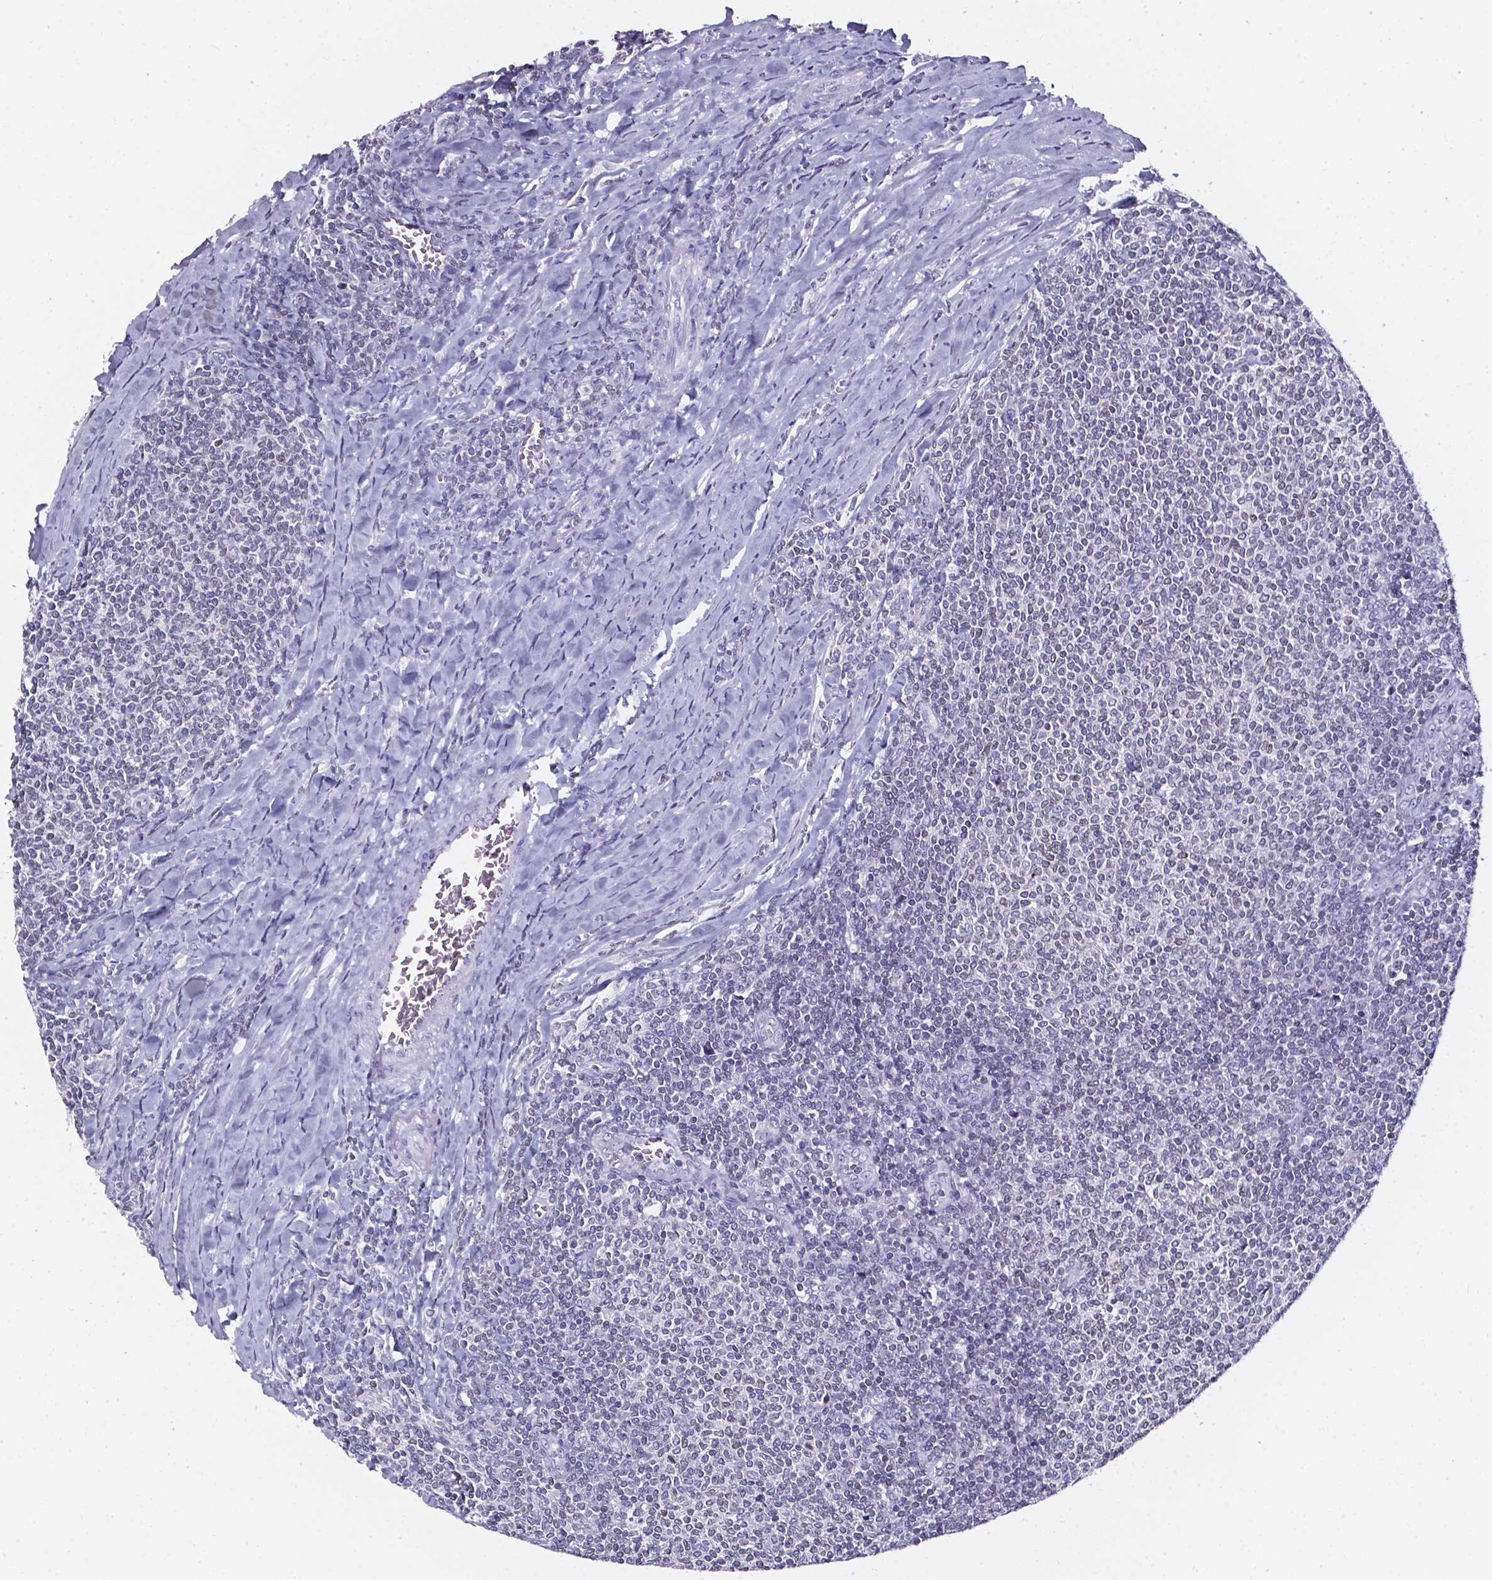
{"staining": {"intensity": "negative", "quantity": "none", "location": "none"}, "tissue": "lymphoma", "cell_type": "Tumor cells", "image_type": "cancer", "snomed": [{"axis": "morphology", "description": "Malignant lymphoma, non-Hodgkin's type, Low grade"}, {"axis": "topography", "description": "Lymph node"}], "caption": "Immunohistochemistry photomicrograph of neoplastic tissue: lymphoma stained with DAB displays no significant protein staining in tumor cells.", "gene": "AKR1B10", "patient": {"sex": "male", "age": 52}}